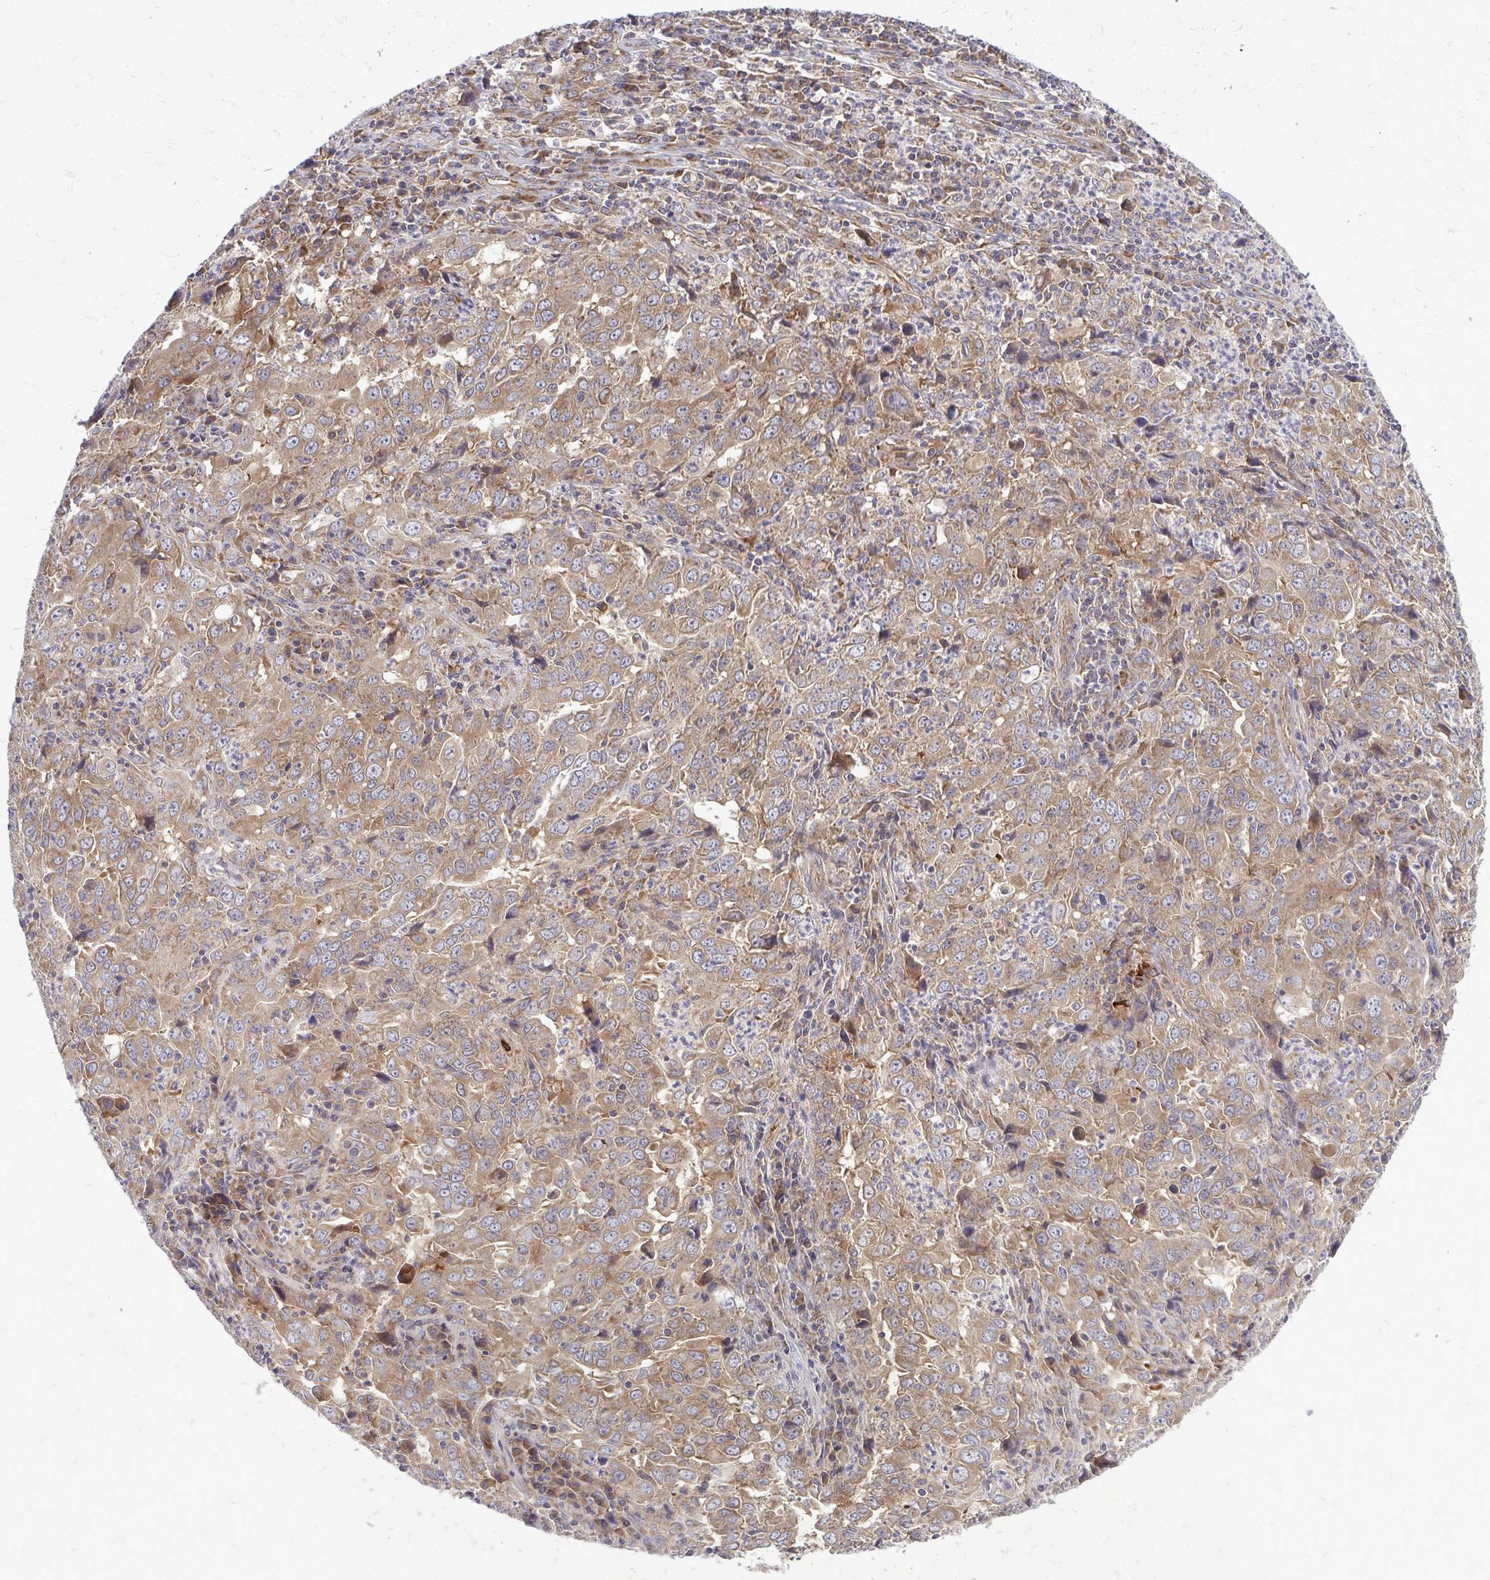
{"staining": {"intensity": "moderate", "quantity": ">75%", "location": "cytoplasmic/membranous"}, "tissue": "lung cancer", "cell_type": "Tumor cells", "image_type": "cancer", "snomed": [{"axis": "morphology", "description": "Adenocarcinoma, NOS"}, {"axis": "topography", "description": "Lung"}], "caption": "Tumor cells reveal medium levels of moderate cytoplasmic/membranous staining in approximately >75% of cells in lung cancer.", "gene": "PDK4", "patient": {"sex": "male", "age": 67}}